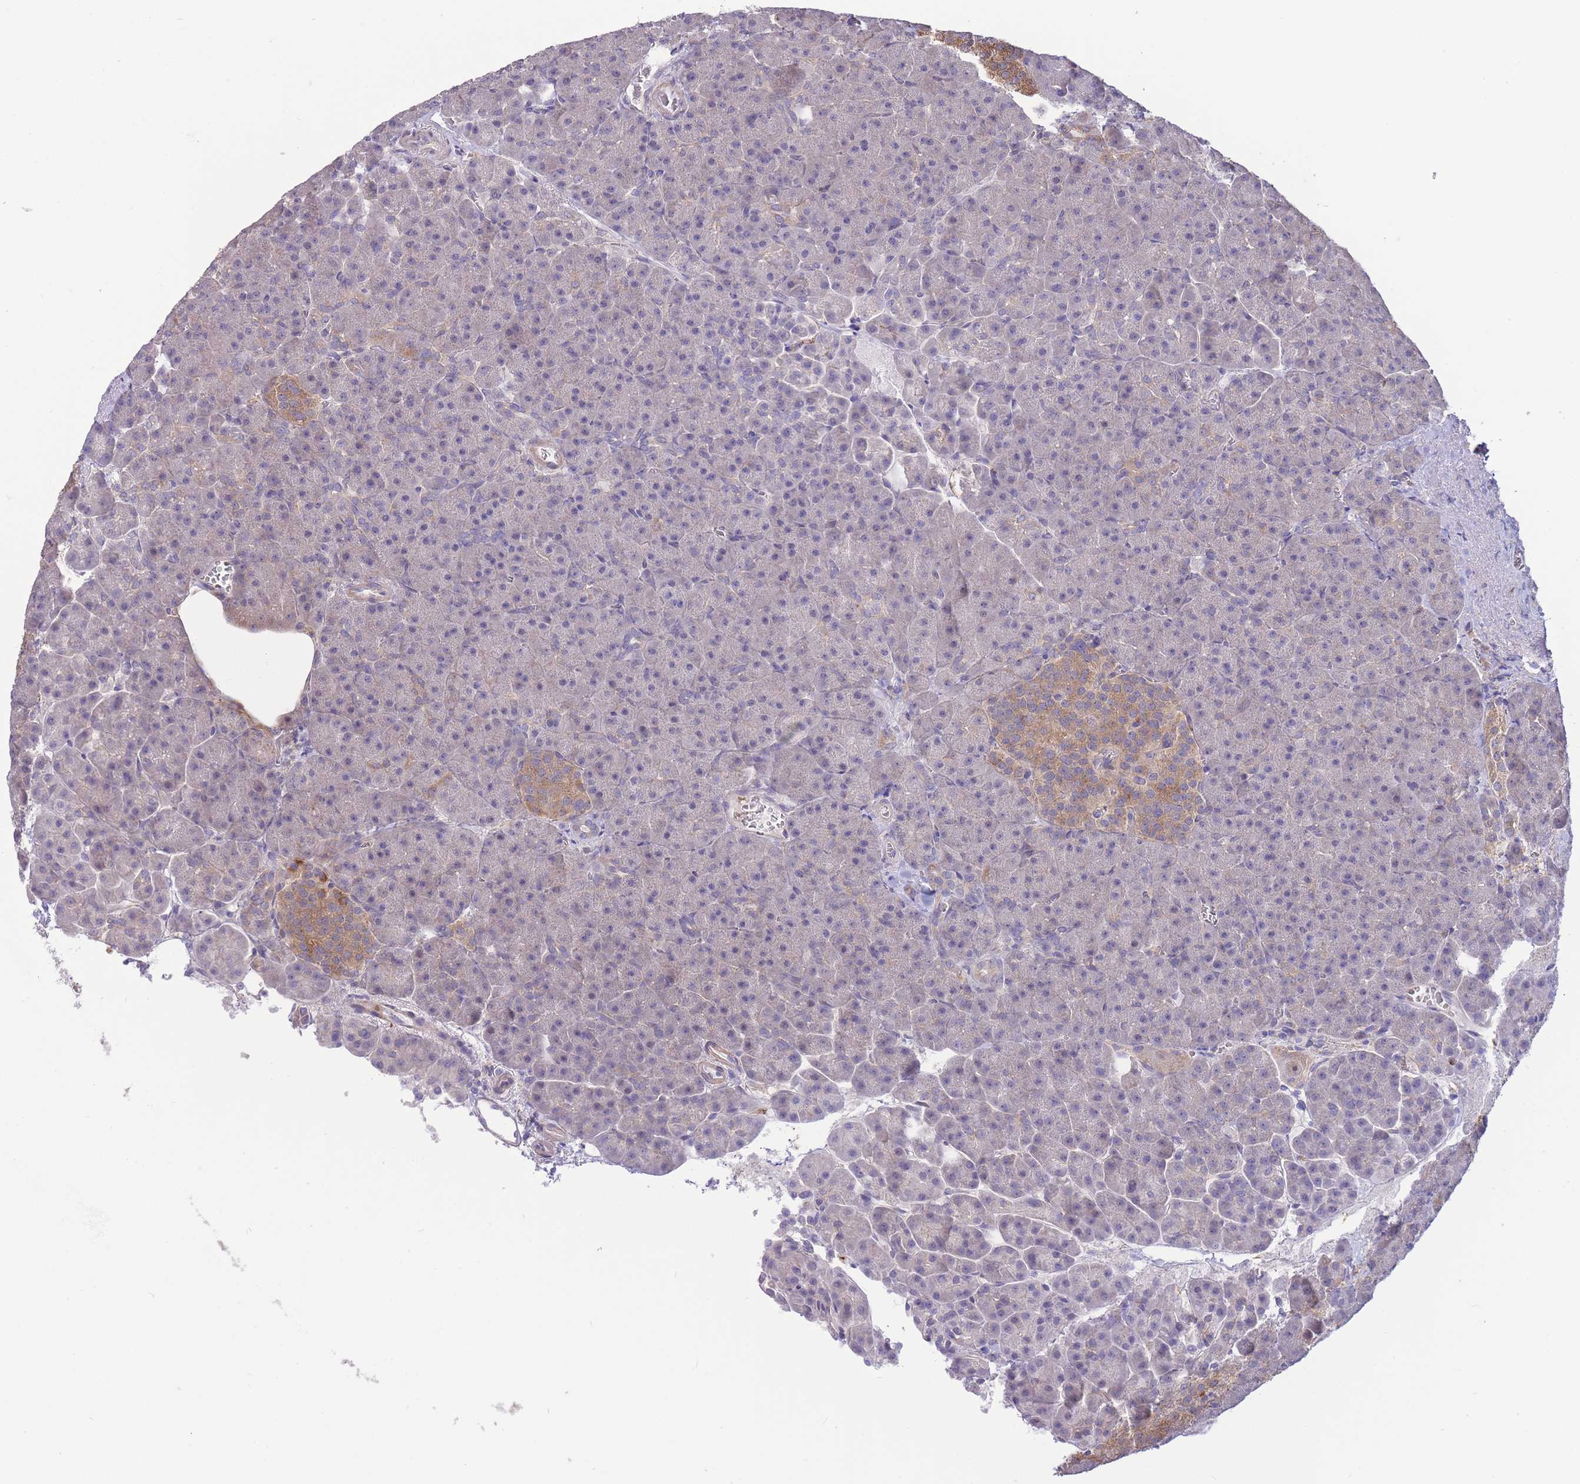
{"staining": {"intensity": "negative", "quantity": "none", "location": "none"}, "tissue": "pancreas", "cell_type": "Exocrine glandular cells", "image_type": "normal", "snomed": [{"axis": "morphology", "description": "Normal tissue, NOS"}, {"axis": "topography", "description": "Pancreas"}], "caption": "This is an immunohistochemistry (IHC) image of unremarkable pancreas. There is no expression in exocrine glandular cells.", "gene": "ZNF304", "patient": {"sex": "female", "age": 74}}